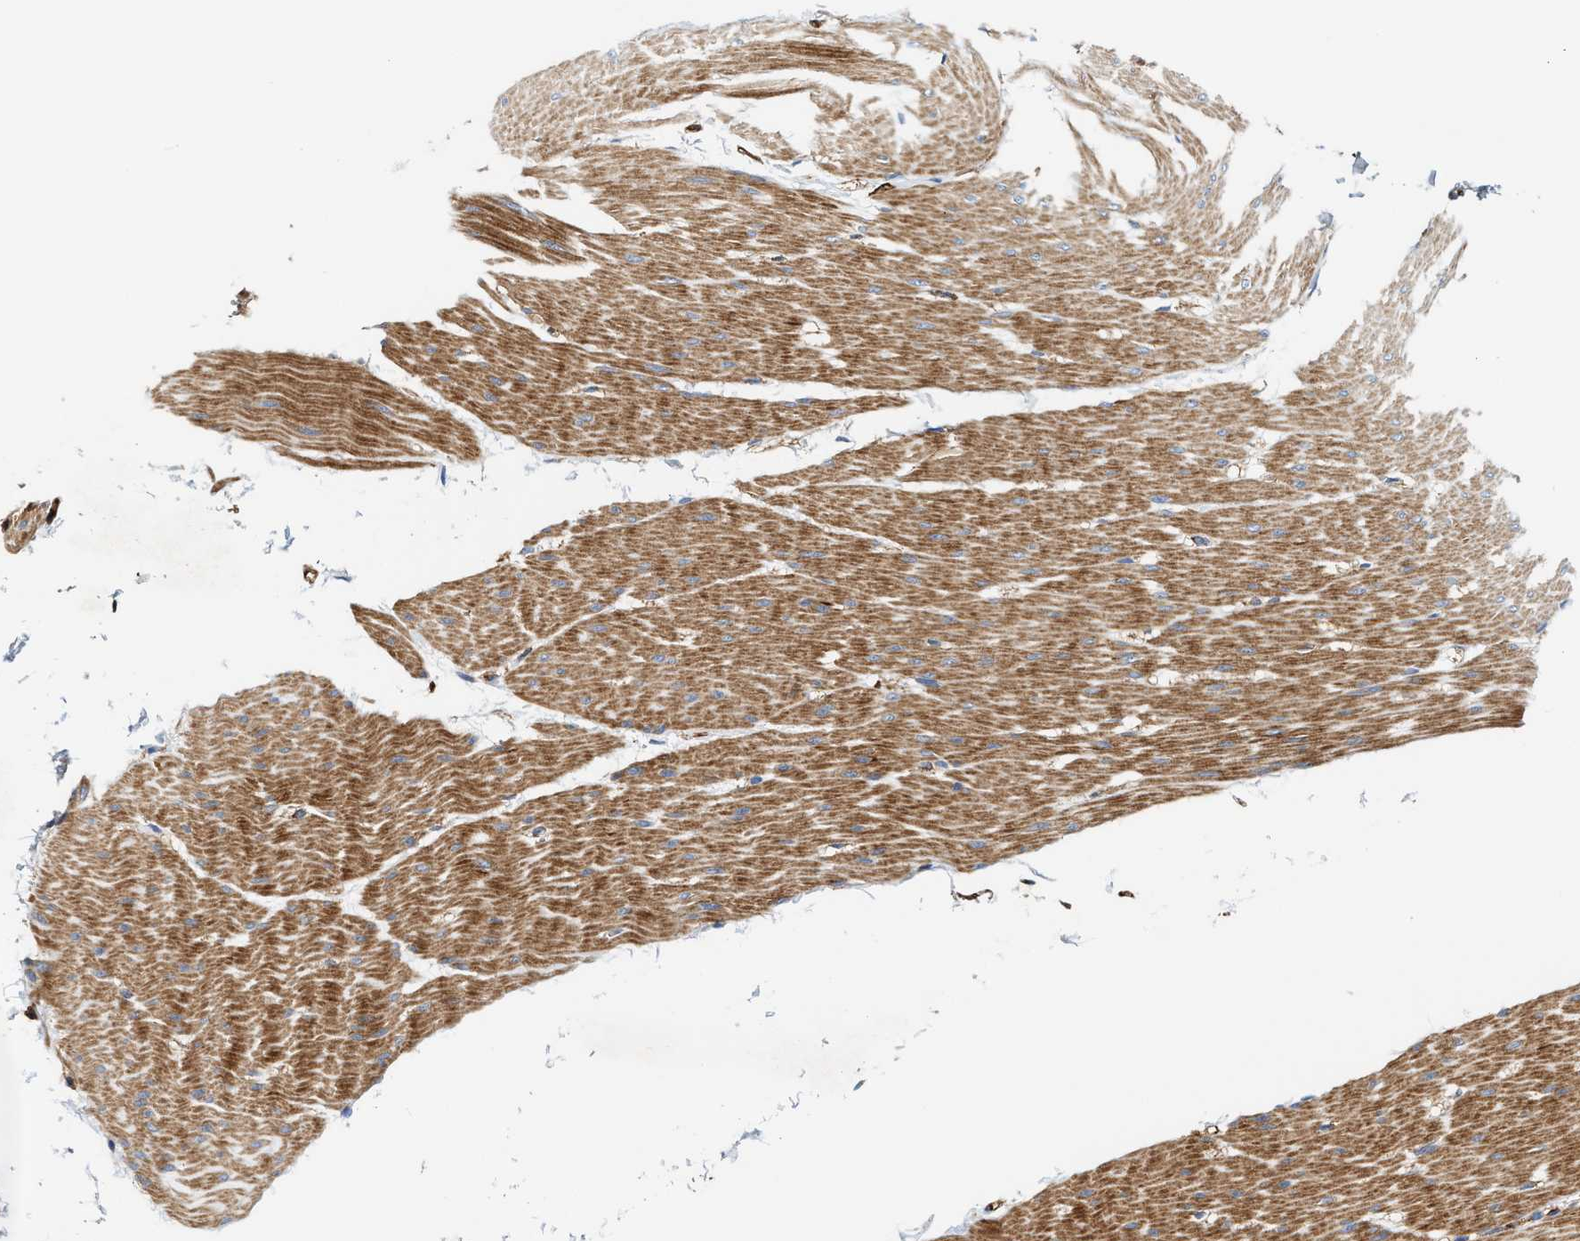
{"staining": {"intensity": "strong", "quantity": ">75%", "location": "cytoplasmic/membranous"}, "tissue": "smooth muscle", "cell_type": "Smooth muscle cells", "image_type": "normal", "snomed": [{"axis": "morphology", "description": "Normal tissue, NOS"}, {"axis": "topography", "description": "Smooth muscle"}, {"axis": "topography", "description": "Colon"}], "caption": "DAB (3,3'-diaminobenzidine) immunohistochemical staining of unremarkable smooth muscle displays strong cytoplasmic/membranous protein expression in approximately >75% of smooth muscle cells. (DAB (3,3'-diaminobenzidine) = brown stain, brightfield microscopy at high magnification).", "gene": "HIP1", "patient": {"sex": "male", "age": 67}}